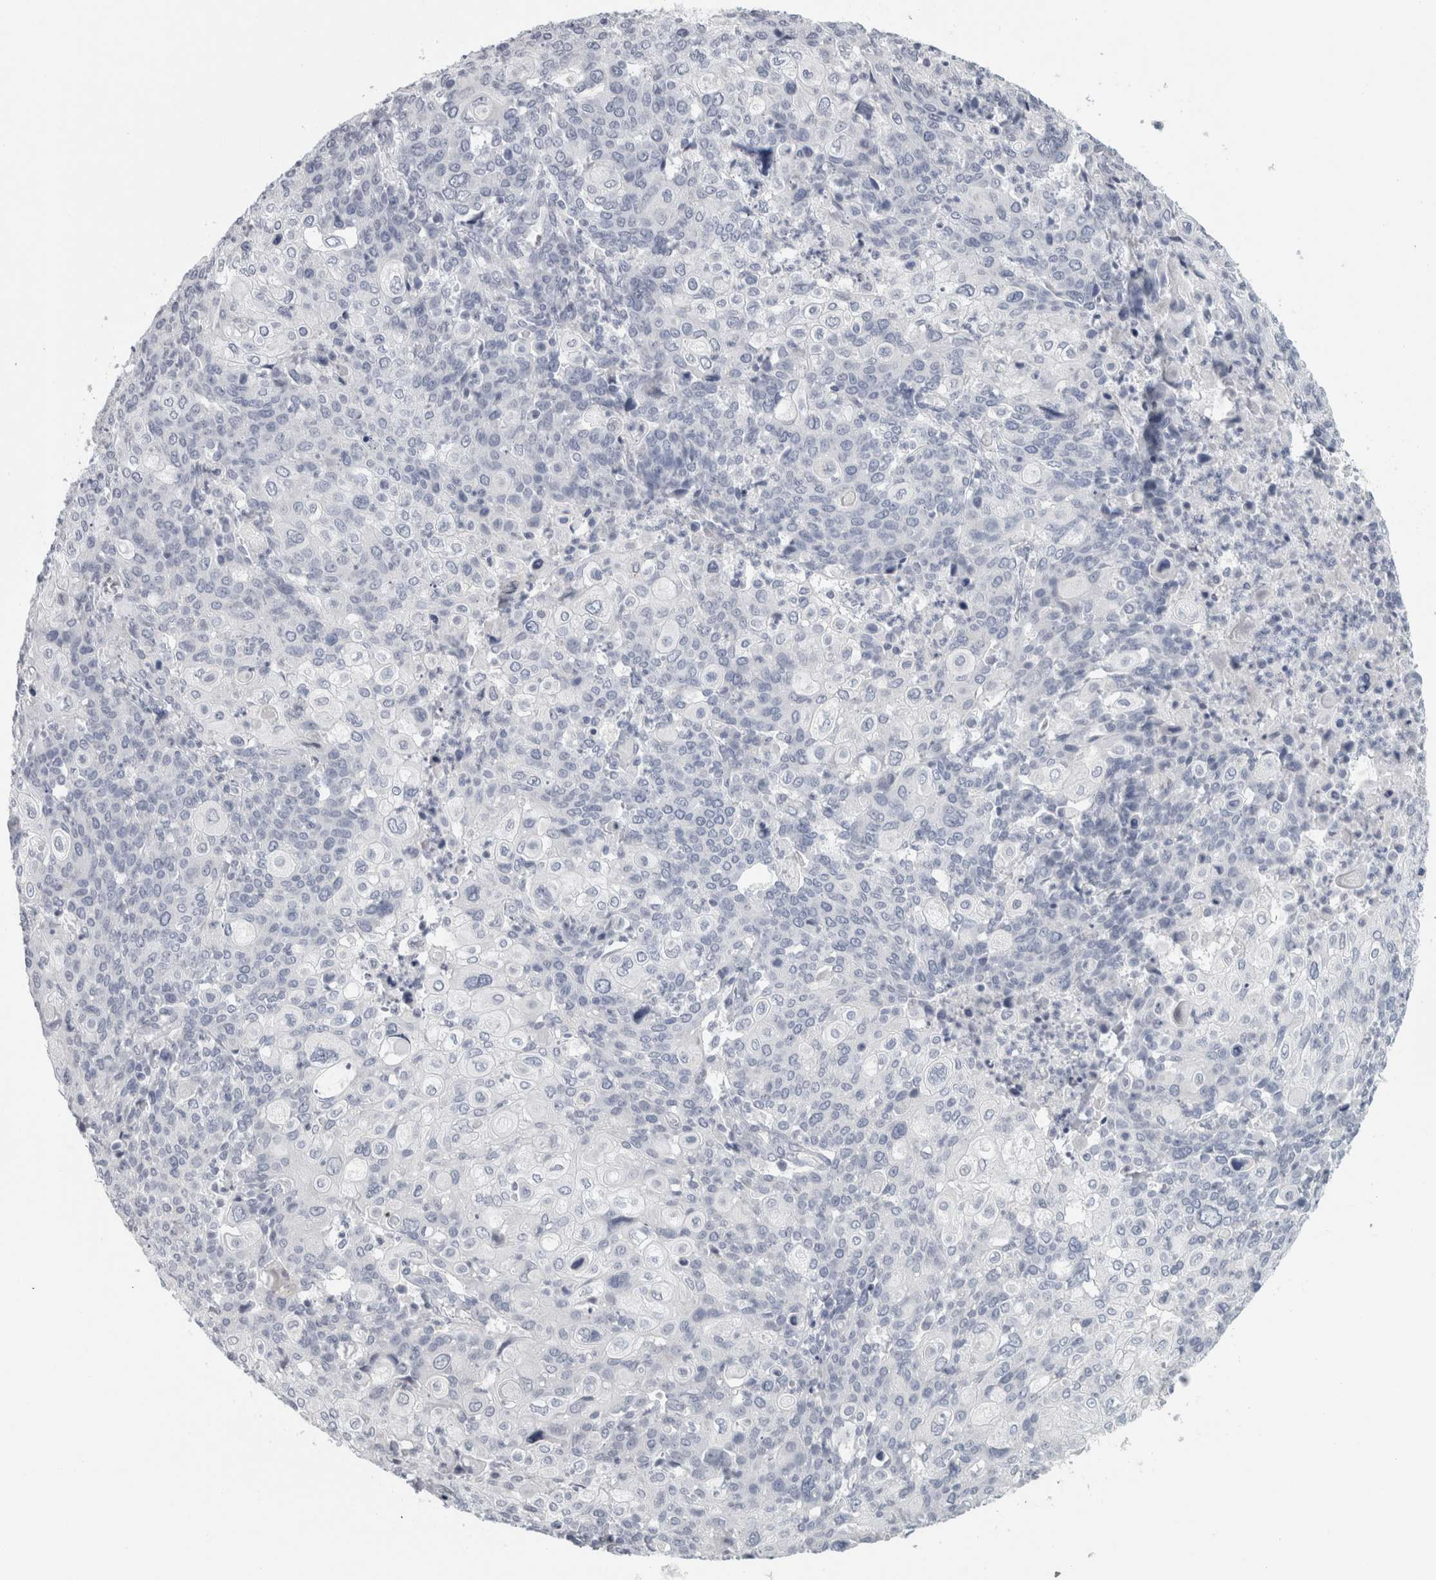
{"staining": {"intensity": "negative", "quantity": "none", "location": "none"}, "tissue": "cervical cancer", "cell_type": "Tumor cells", "image_type": "cancer", "snomed": [{"axis": "morphology", "description": "Squamous cell carcinoma, NOS"}, {"axis": "topography", "description": "Cervix"}], "caption": "Tumor cells are negative for protein expression in human squamous cell carcinoma (cervical).", "gene": "CPE", "patient": {"sex": "female", "age": 40}}